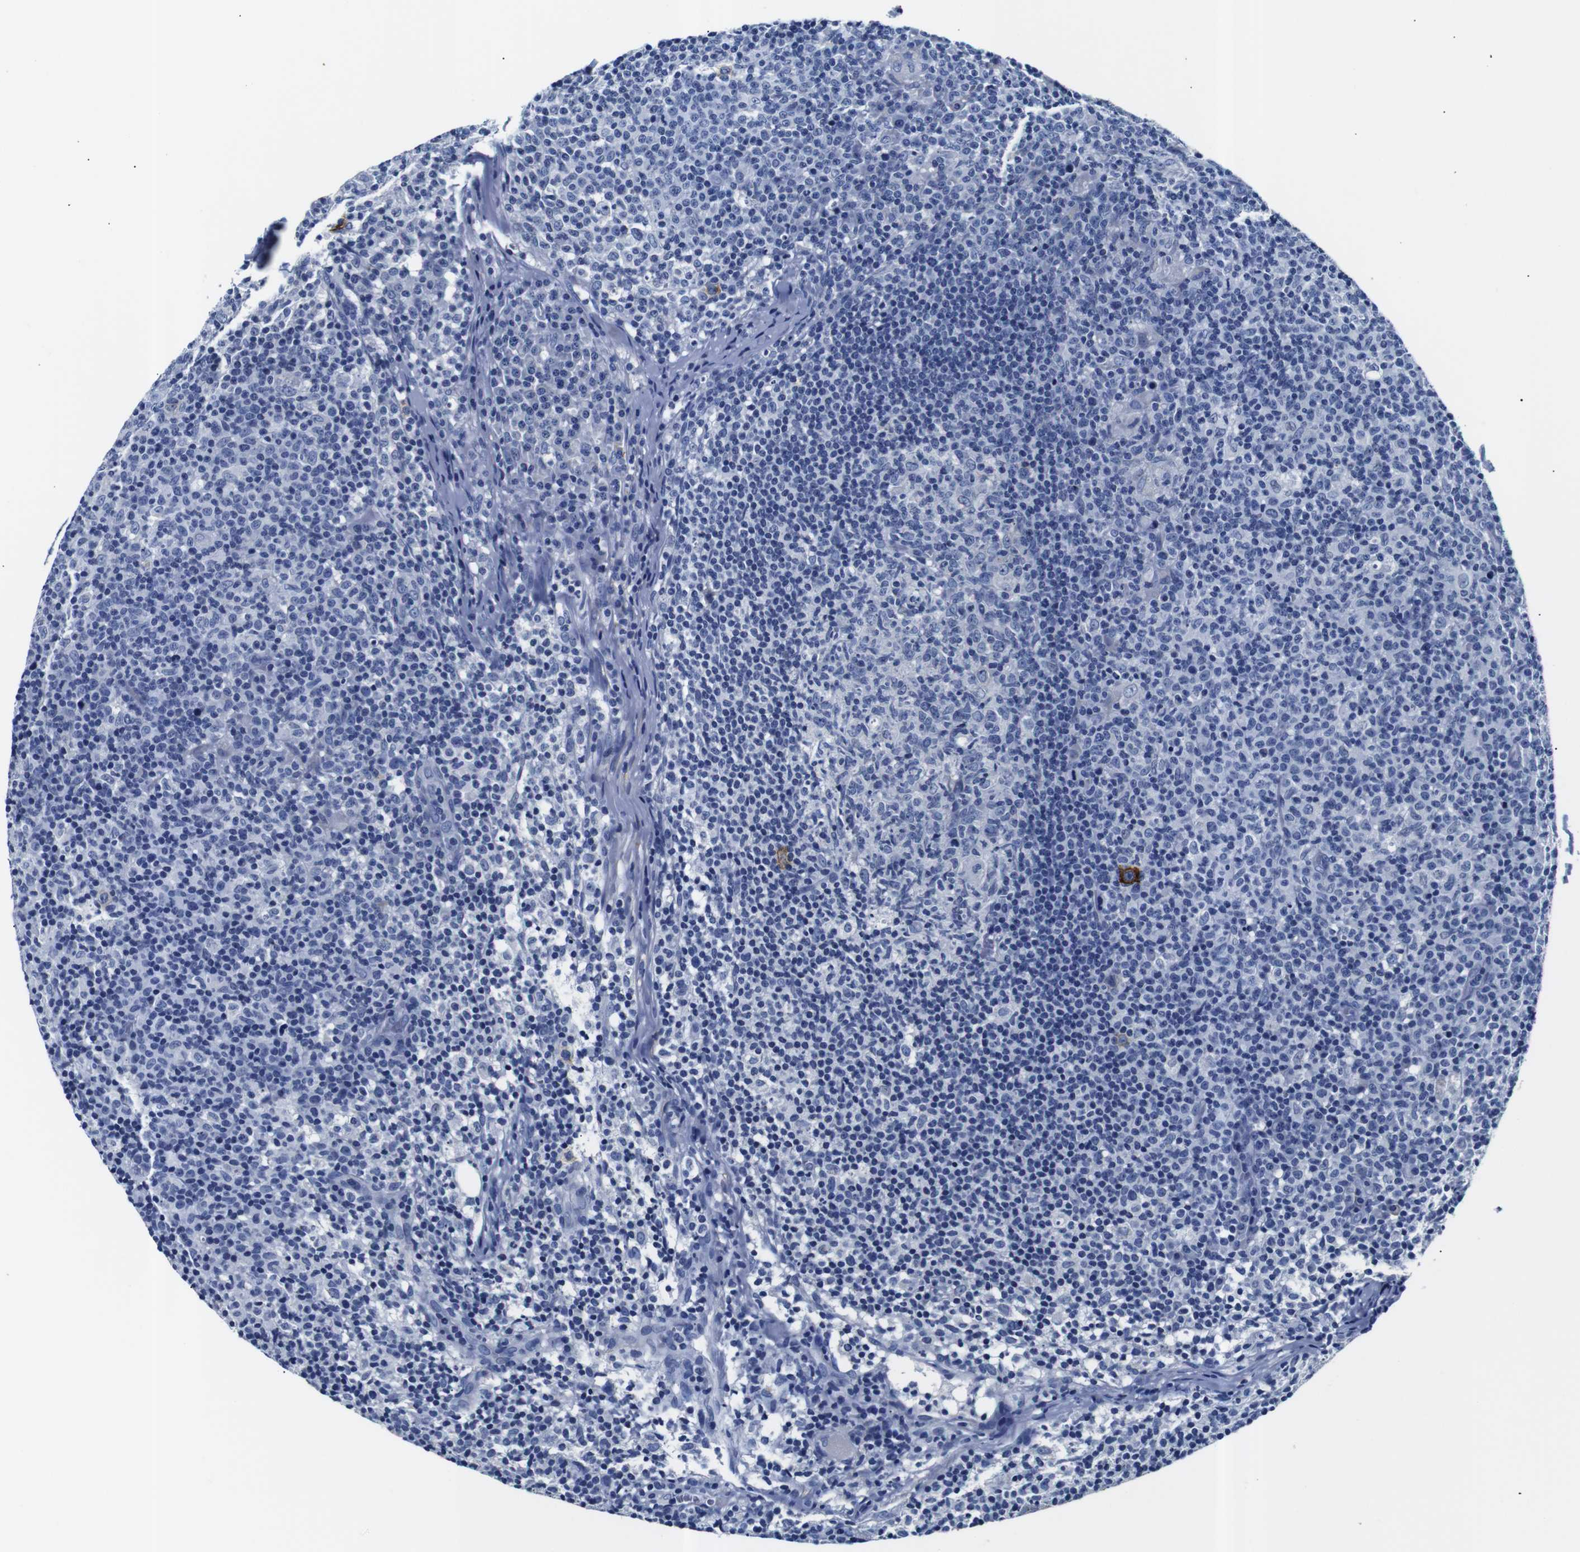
{"staining": {"intensity": "negative", "quantity": "none", "location": "none"}, "tissue": "lymph node", "cell_type": "Germinal center cells", "image_type": "normal", "snomed": [{"axis": "morphology", "description": "Normal tissue, NOS"}, {"axis": "morphology", "description": "Inflammation, NOS"}, {"axis": "topography", "description": "Lymph node"}], "caption": "A high-resolution image shows IHC staining of normal lymph node, which demonstrates no significant staining in germinal center cells.", "gene": "GAP43", "patient": {"sex": "male", "age": 55}}